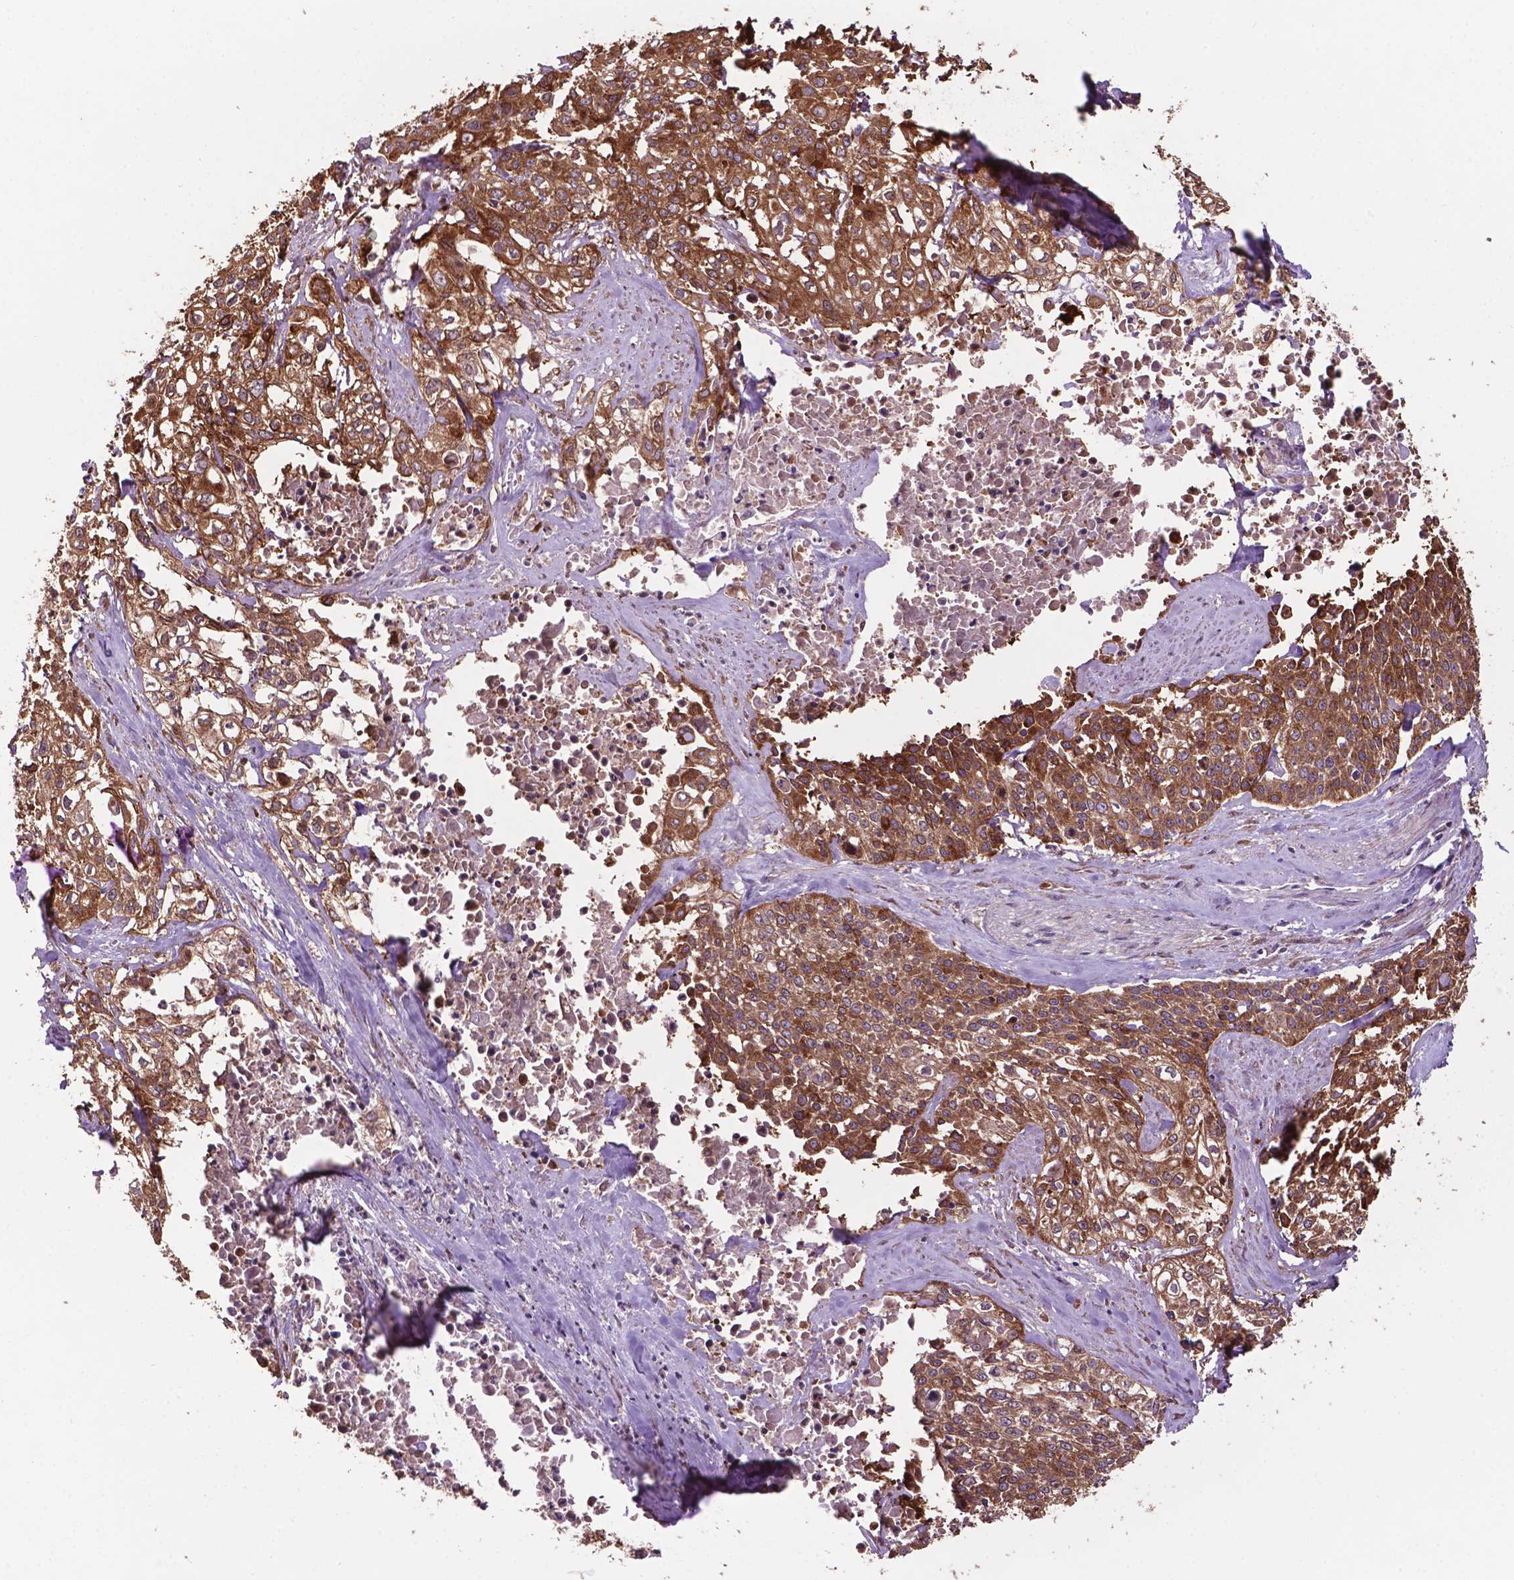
{"staining": {"intensity": "moderate", "quantity": ">75%", "location": "cytoplasmic/membranous"}, "tissue": "cervical cancer", "cell_type": "Tumor cells", "image_type": "cancer", "snomed": [{"axis": "morphology", "description": "Squamous cell carcinoma, NOS"}, {"axis": "topography", "description": "Cervix"}], "caption": "Cervical squamous cell carcinoma tissue displays moderate cytoplasmic/membranous positivity in approximately >75% of tumor cells, visualized by immunohistochemistry.", "gene": "SMAD3", "patient": {"sex": "female", "age": 39}}